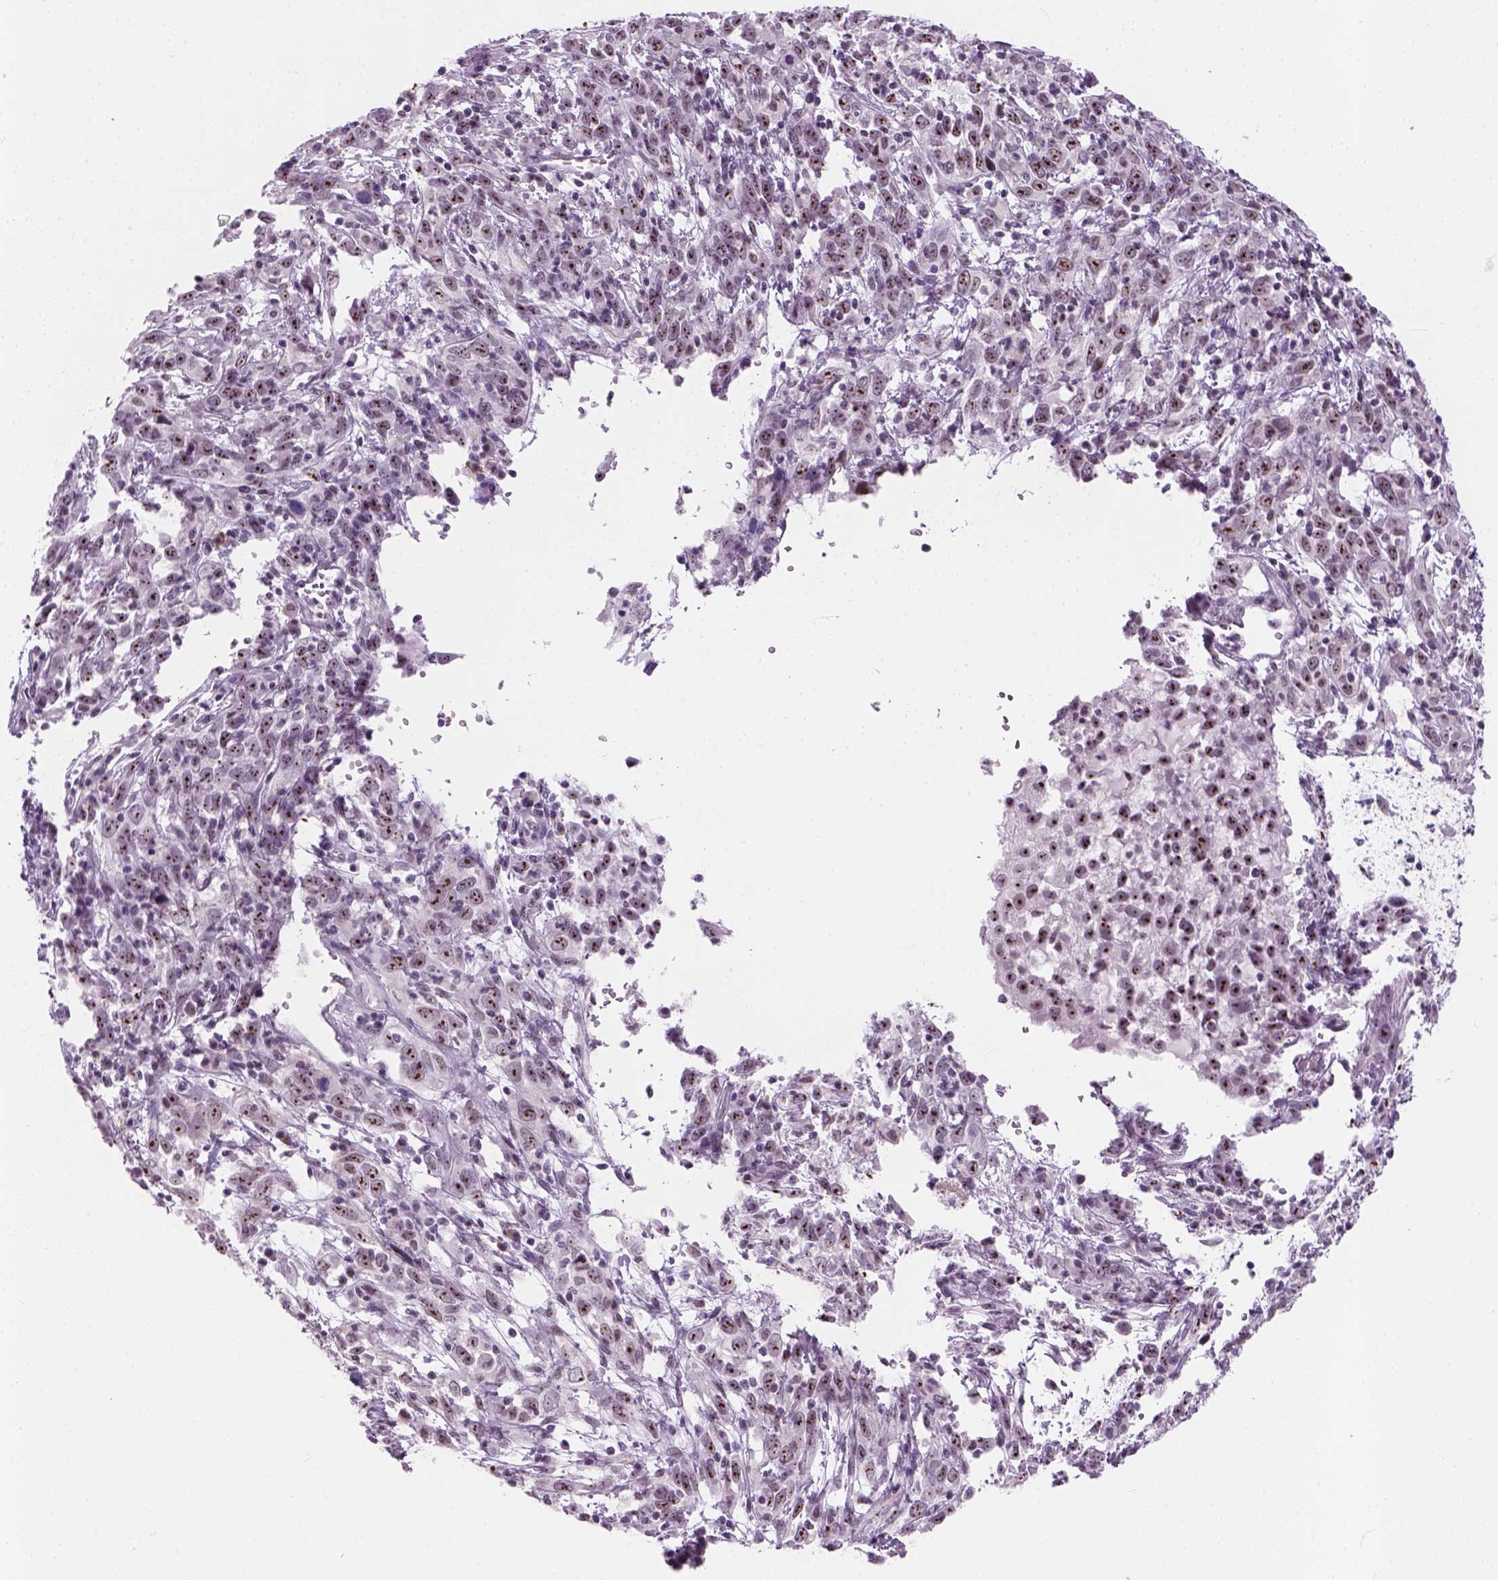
{"staining": {"intensity": "moderate", "quantity": ">75%", "location": "nuclear"}, "tissue": "cervical cancer", "cell_type": "Tumor cells", "image_type": "cancer", "snomed": [{"axis": "morphology", "description": "Adenocarcinoma, NOS"}, {"axis": "topography", "description": "Cervix"}], "caption": "Cervical adenocarcinoma stained with DAB immunohistochemistry (IHC) reveals medium levels of moderate nuclear expression in about >75% of tumor cells.", "gene": "ZNF865", "patient": {"sex": "female", "age": 40}}